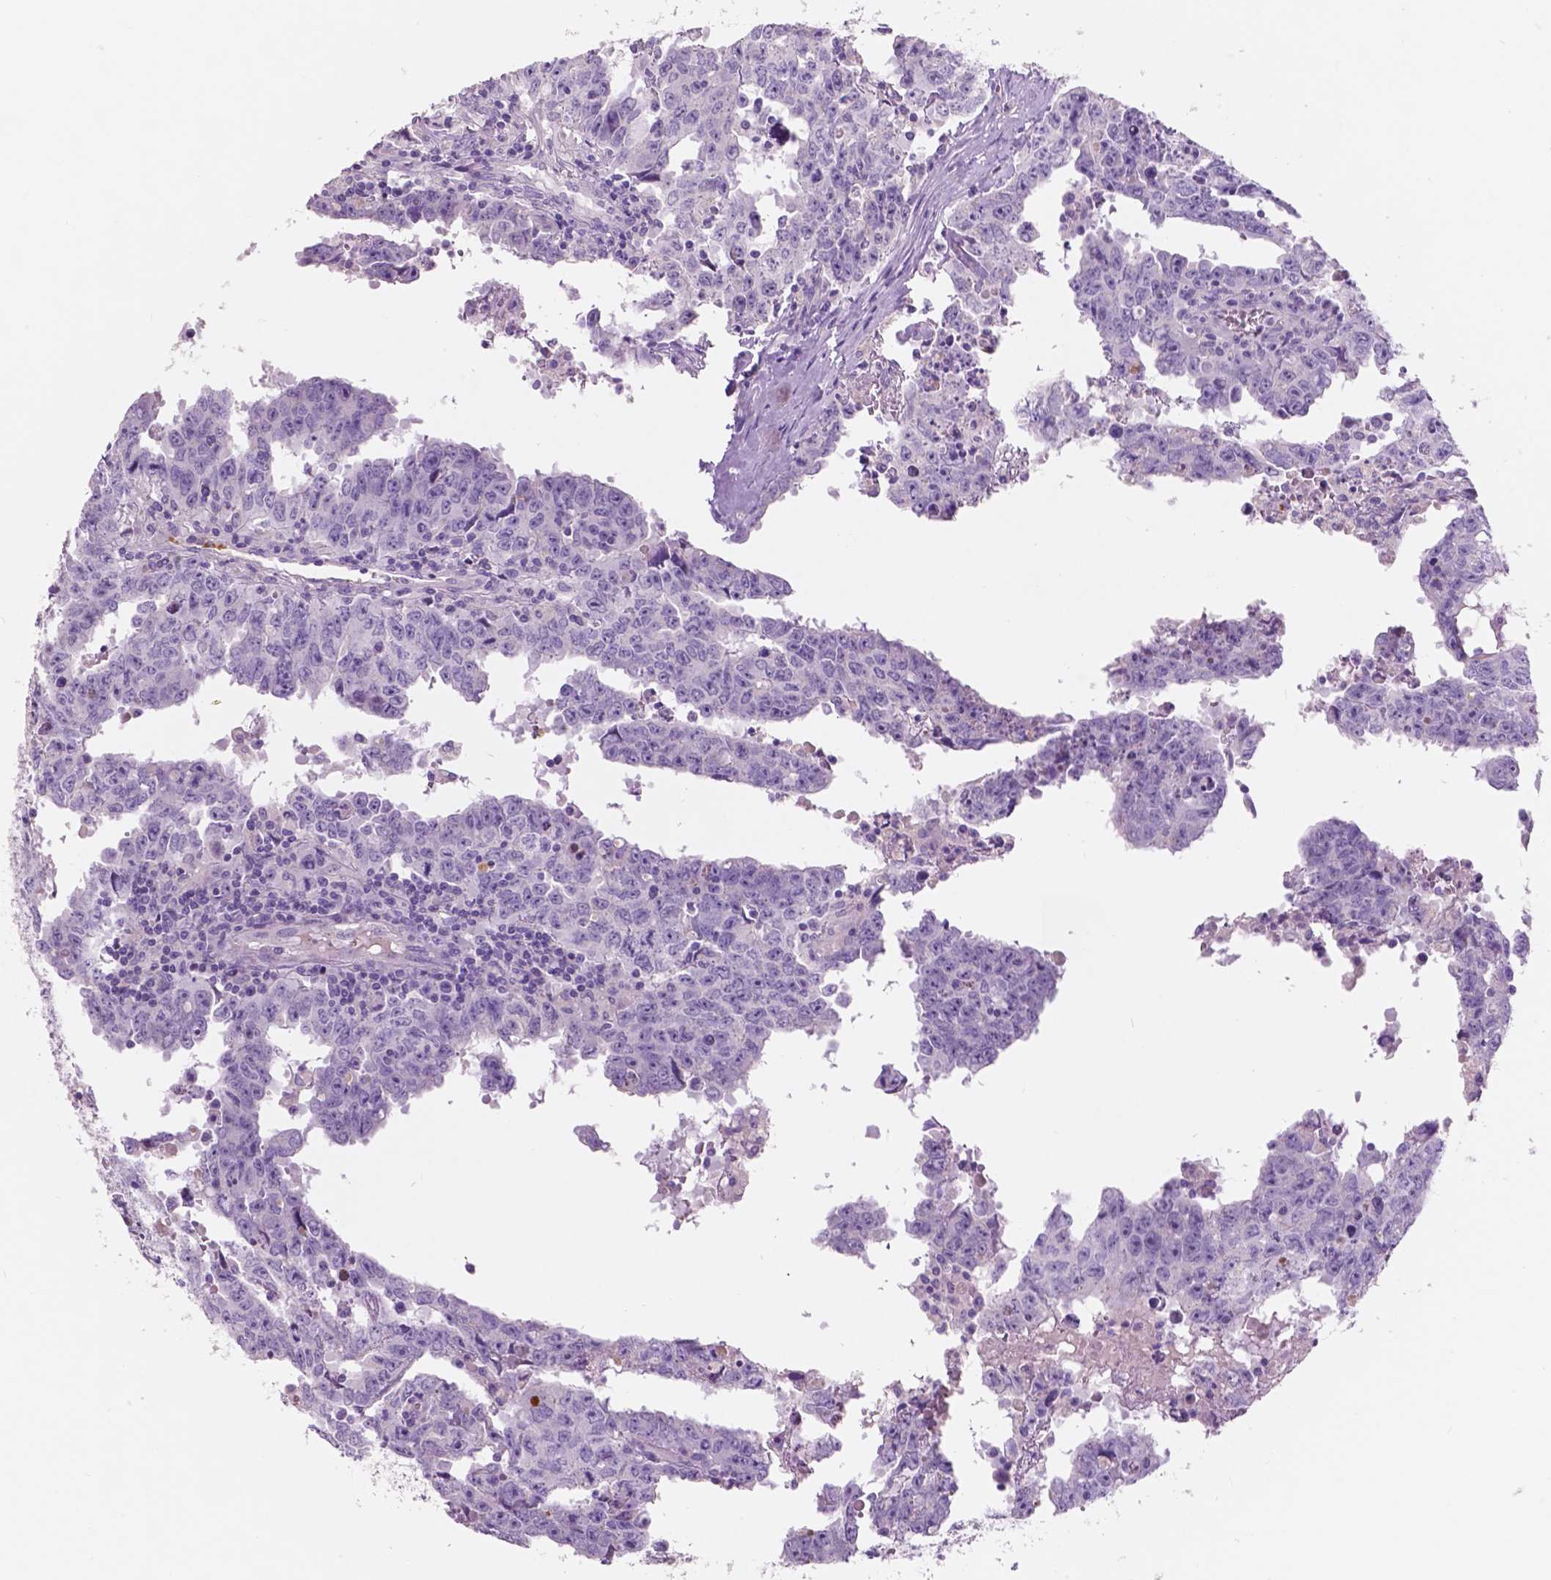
{"staining": {"intensity": "negative", "quantity": "none", "location": "none"}, "tissue": "testis cancer", "cell_type": "Tumor cells", "image_type": "cancer", "snomed": [{"axis": "morphology", "description": "Carcinoma, Embryonal, NOS"}, {"axis": "topography", "description": "Testis"}], "caption": "This image is of testis cancer (embryonal carcinoma) stained with immunohistochemistry to label a protein in brown with the nuclei are counter-stained blue. There is no expression in tumor cells.", "gene": "CUZD1", "patient": {"sex": "male", "age": 22}}